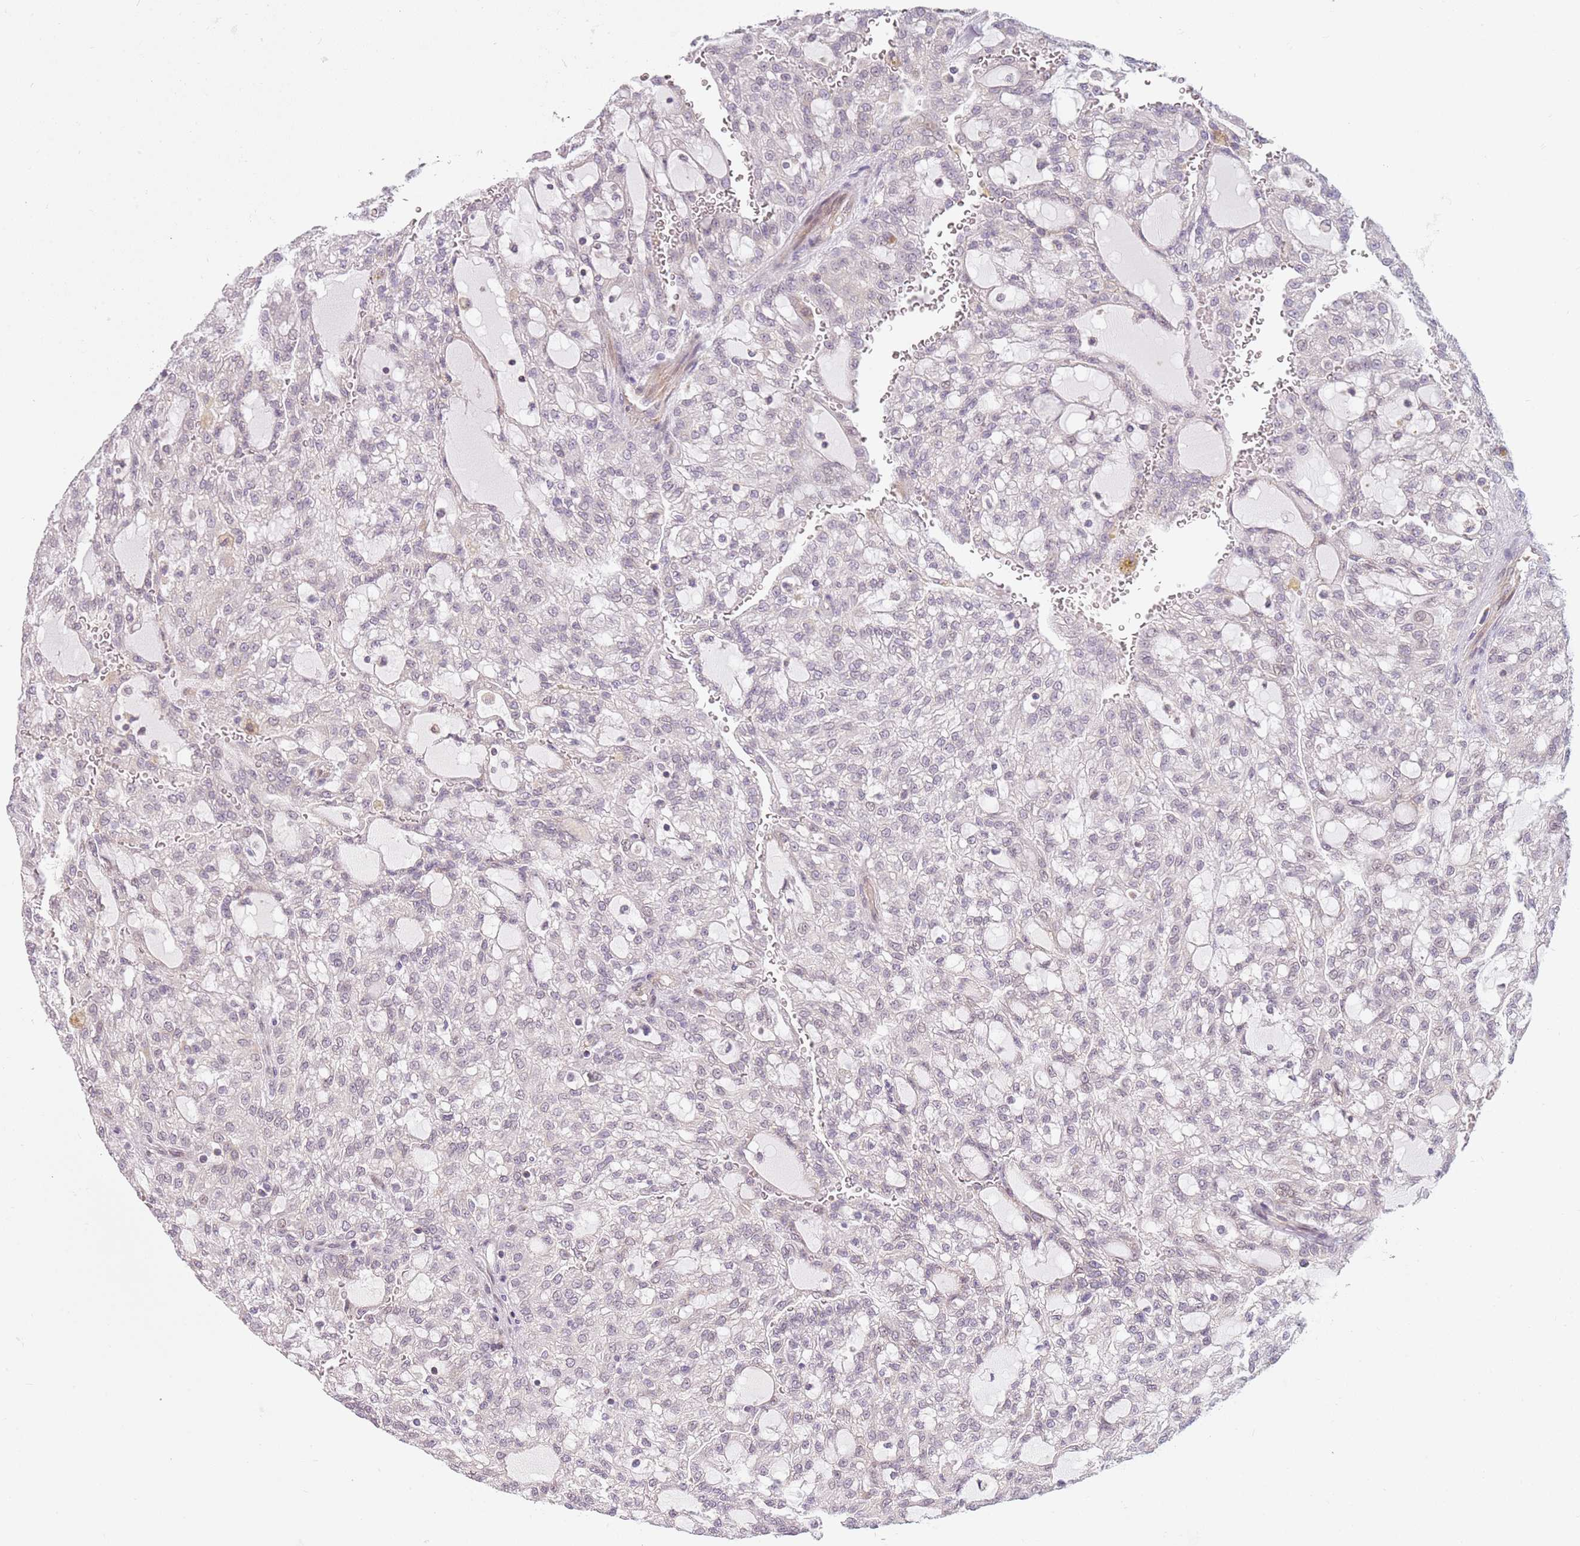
{"staining": {"intensity": "negative", "quantity": "none", "location": "none"}, "tissue": "renal cancer", "cell_type": "Tumor cells", "image_type": "cancer", "snomed": [{"axis": "morphology", "description": "Adenocarcinoma, NOS"}, {"axis": "topography", "description": "Kidney"}], "caption": "Renal adenocarcinoma stained for a protein using IHC demonstrates no positivity tumor cells.", "gene": "DEFB116", "patient": {"sex": "male", "age": 63}}